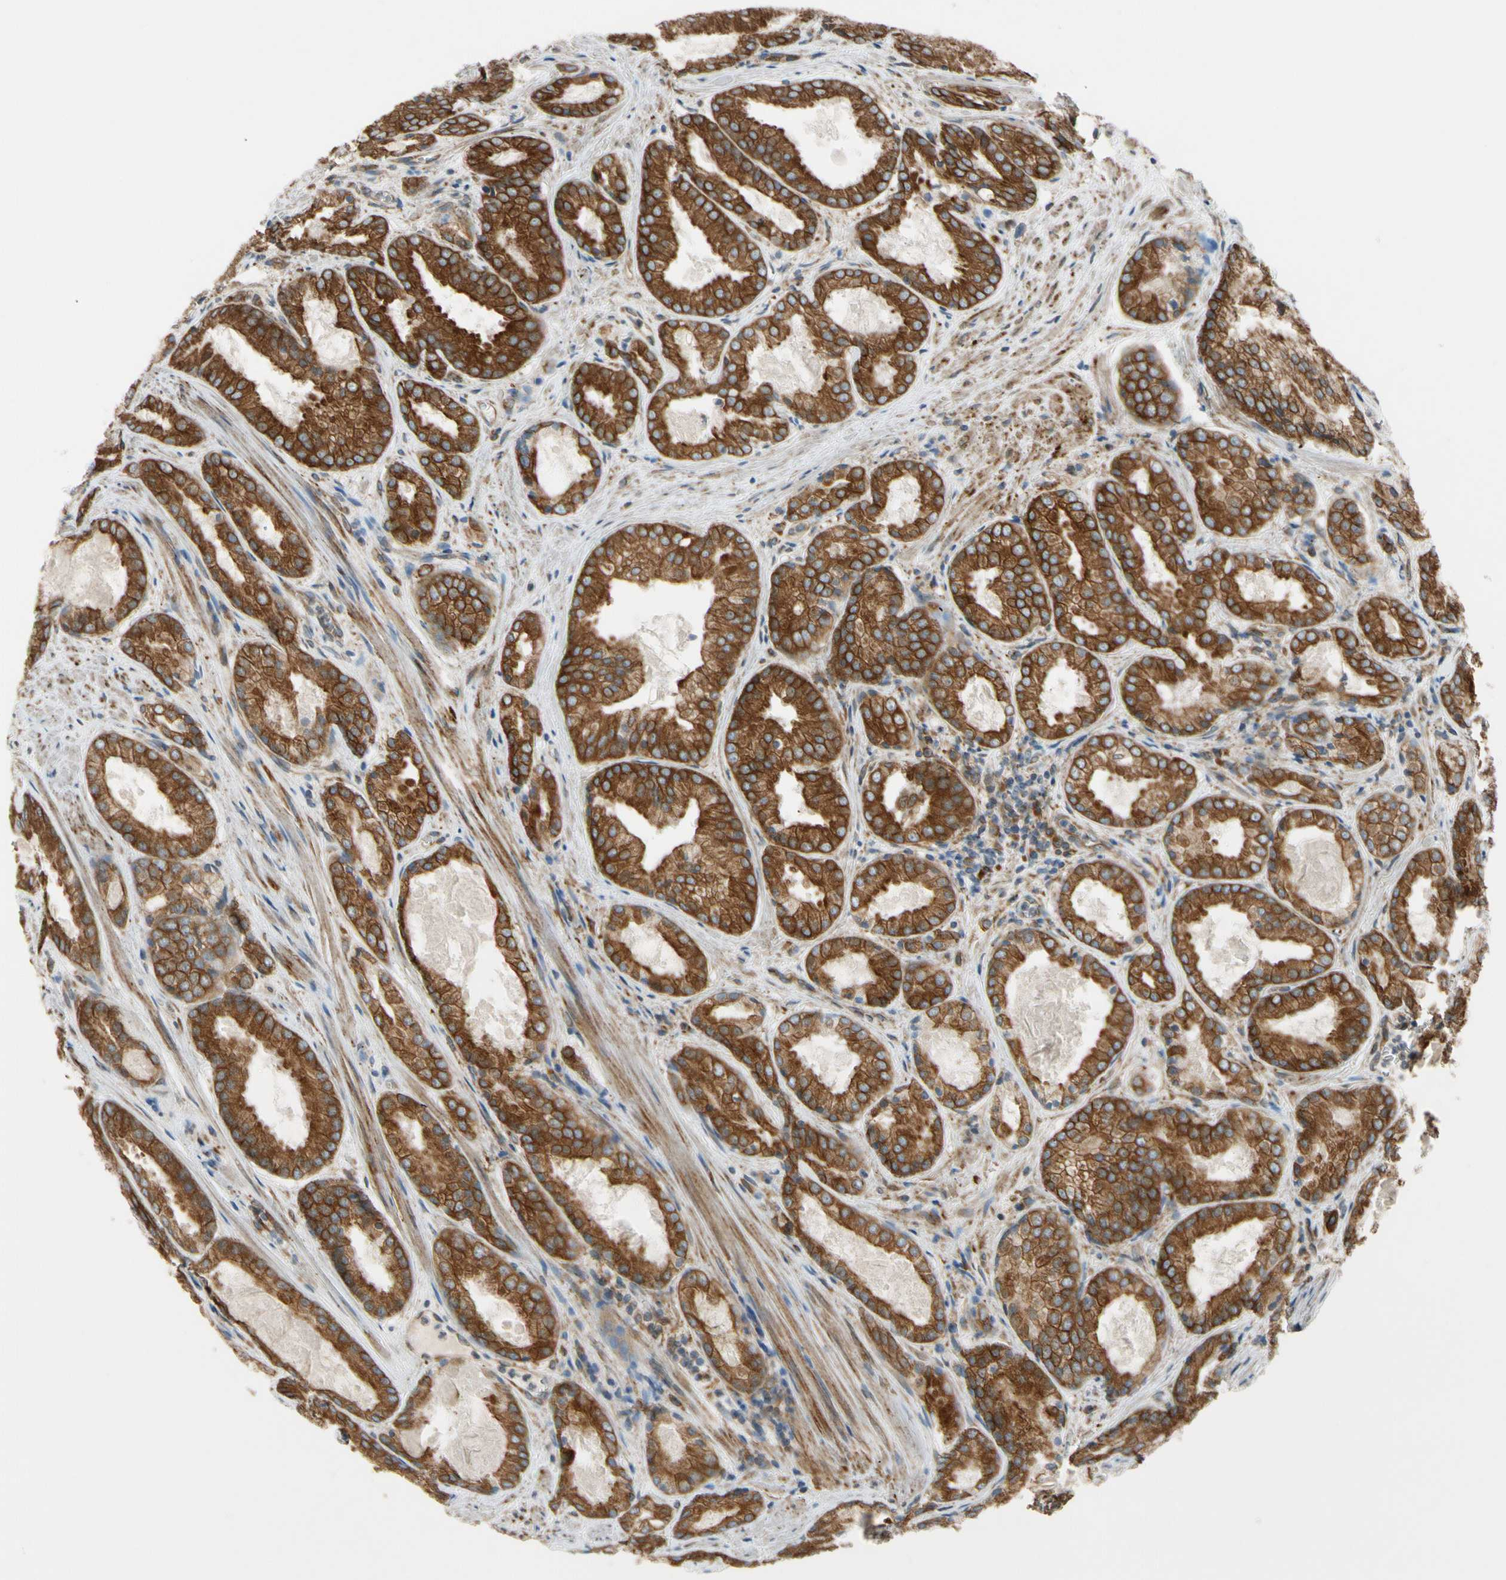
{"staining": {"intensity": "strong", "quantity": ">75%", "location": "cytoplasmic/membranous"}, "tissue": "prostate cancer", "cell_type": "Tumor cells", "image_type": "cancer", "snomed": [{"axis": "morphology", "description": "Adenocarcinoma, Low grade"}, {"axis": "topography", "description": "Prostate"}], "caption": "An image of human prostate cancer (low-grade adenocarcinoma) stained for a protein displays strong cytoplasmic/membranous brown staining in tumor cells. (DAB IHC, brown staining for protein, blue staining for nuclei).", "gene": "CLCC1", "patient": {"sex": "male", "age": 64}}